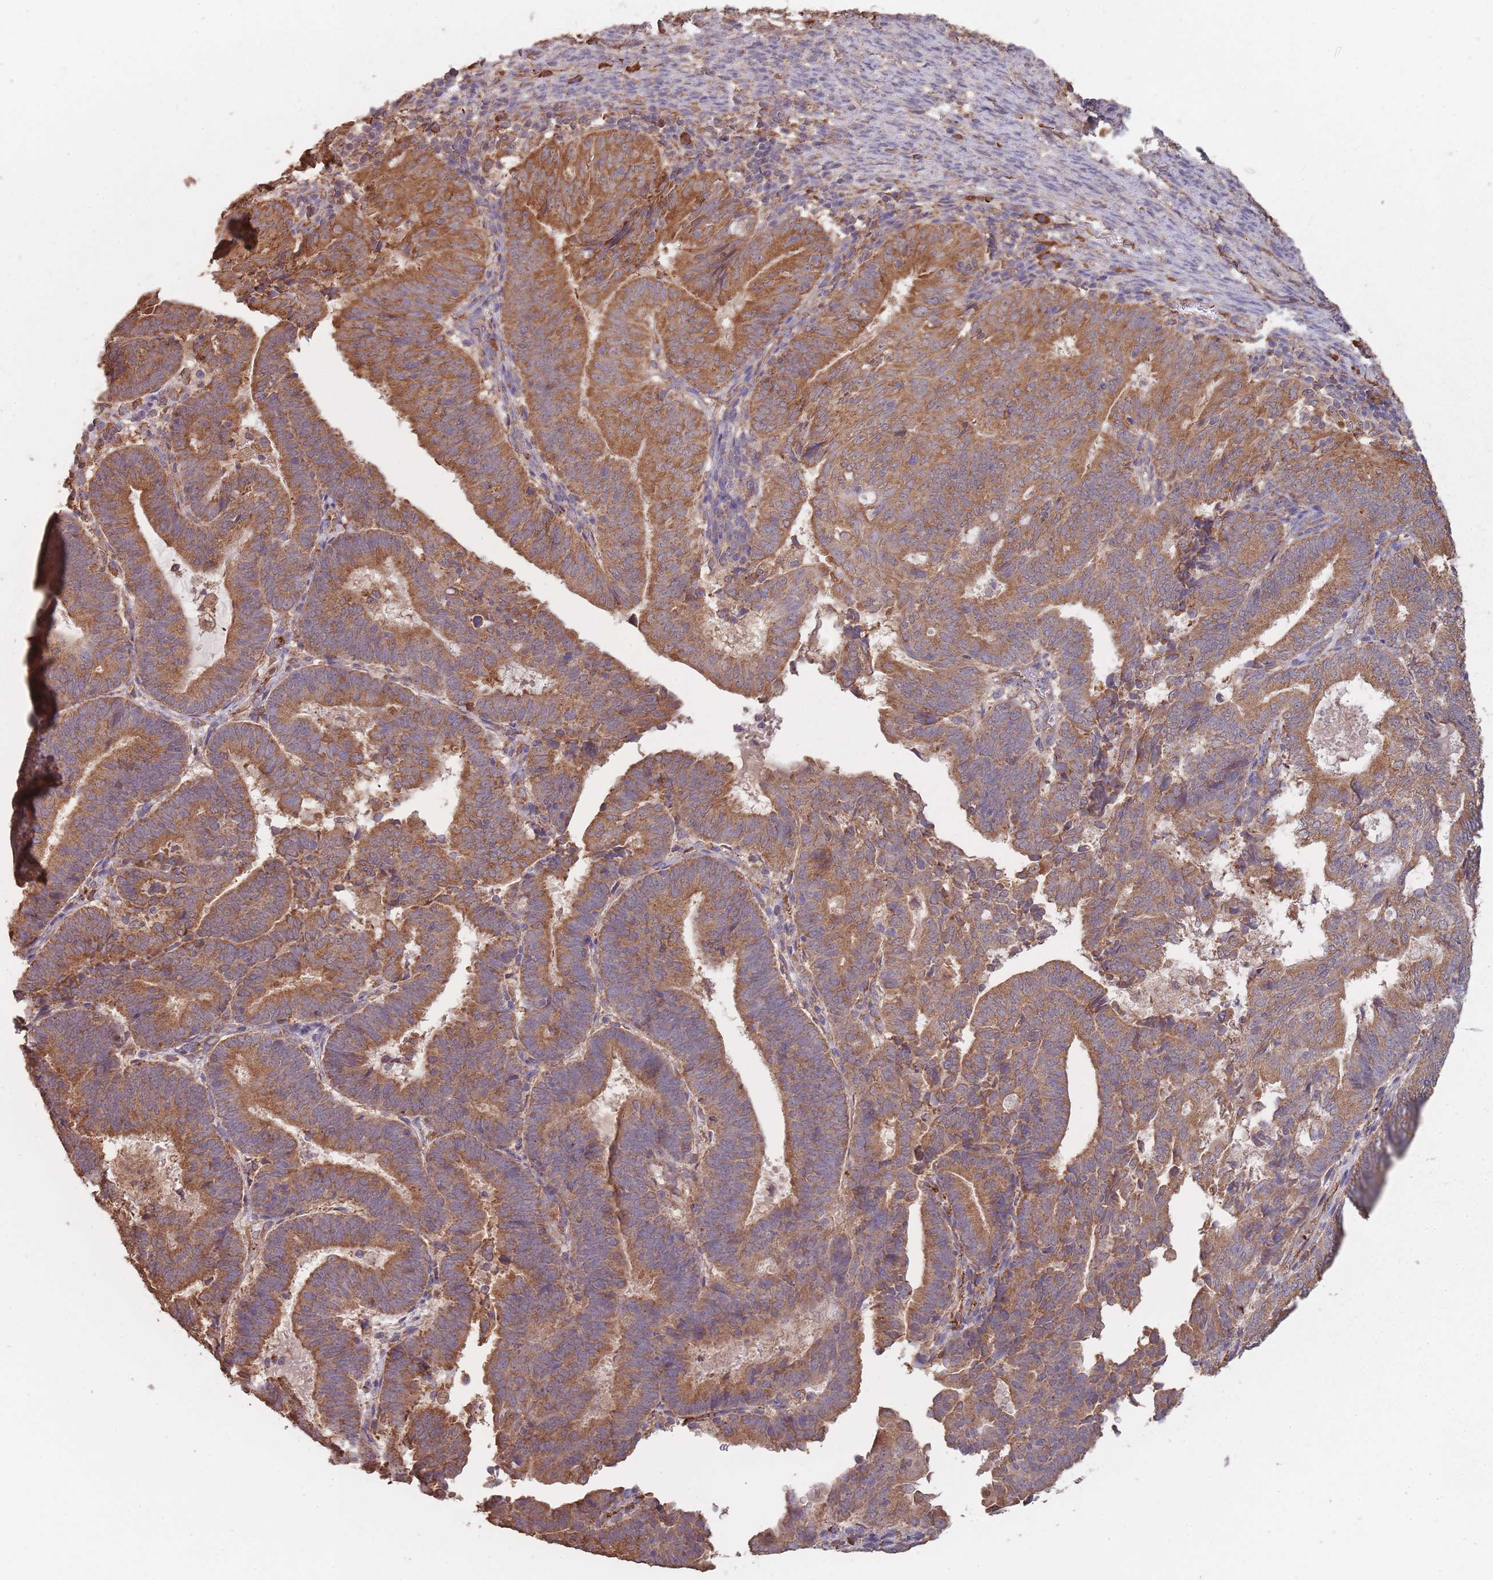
{"staining": {"intensity": "moderate", "quantity": ">75%", "location": "cytoplasmic/membranous"}, "tissue": "endometrial cancer", "cell_type": "Tumor cells", "image_type": "cancer", "snomed": [{"axis": "morphology", "description": "Adenocarcinoma, NOS"}, {"axis": "topography", "description": "Endometrium"}], "caption": "Tumor cells reveal moderate cytoplasmic/membranous positivity in about >75% of cells in endometrial cancer (adenocarcinoma).", "gene": "SANBR", "patient": {"sex": "female", "age": 70}}